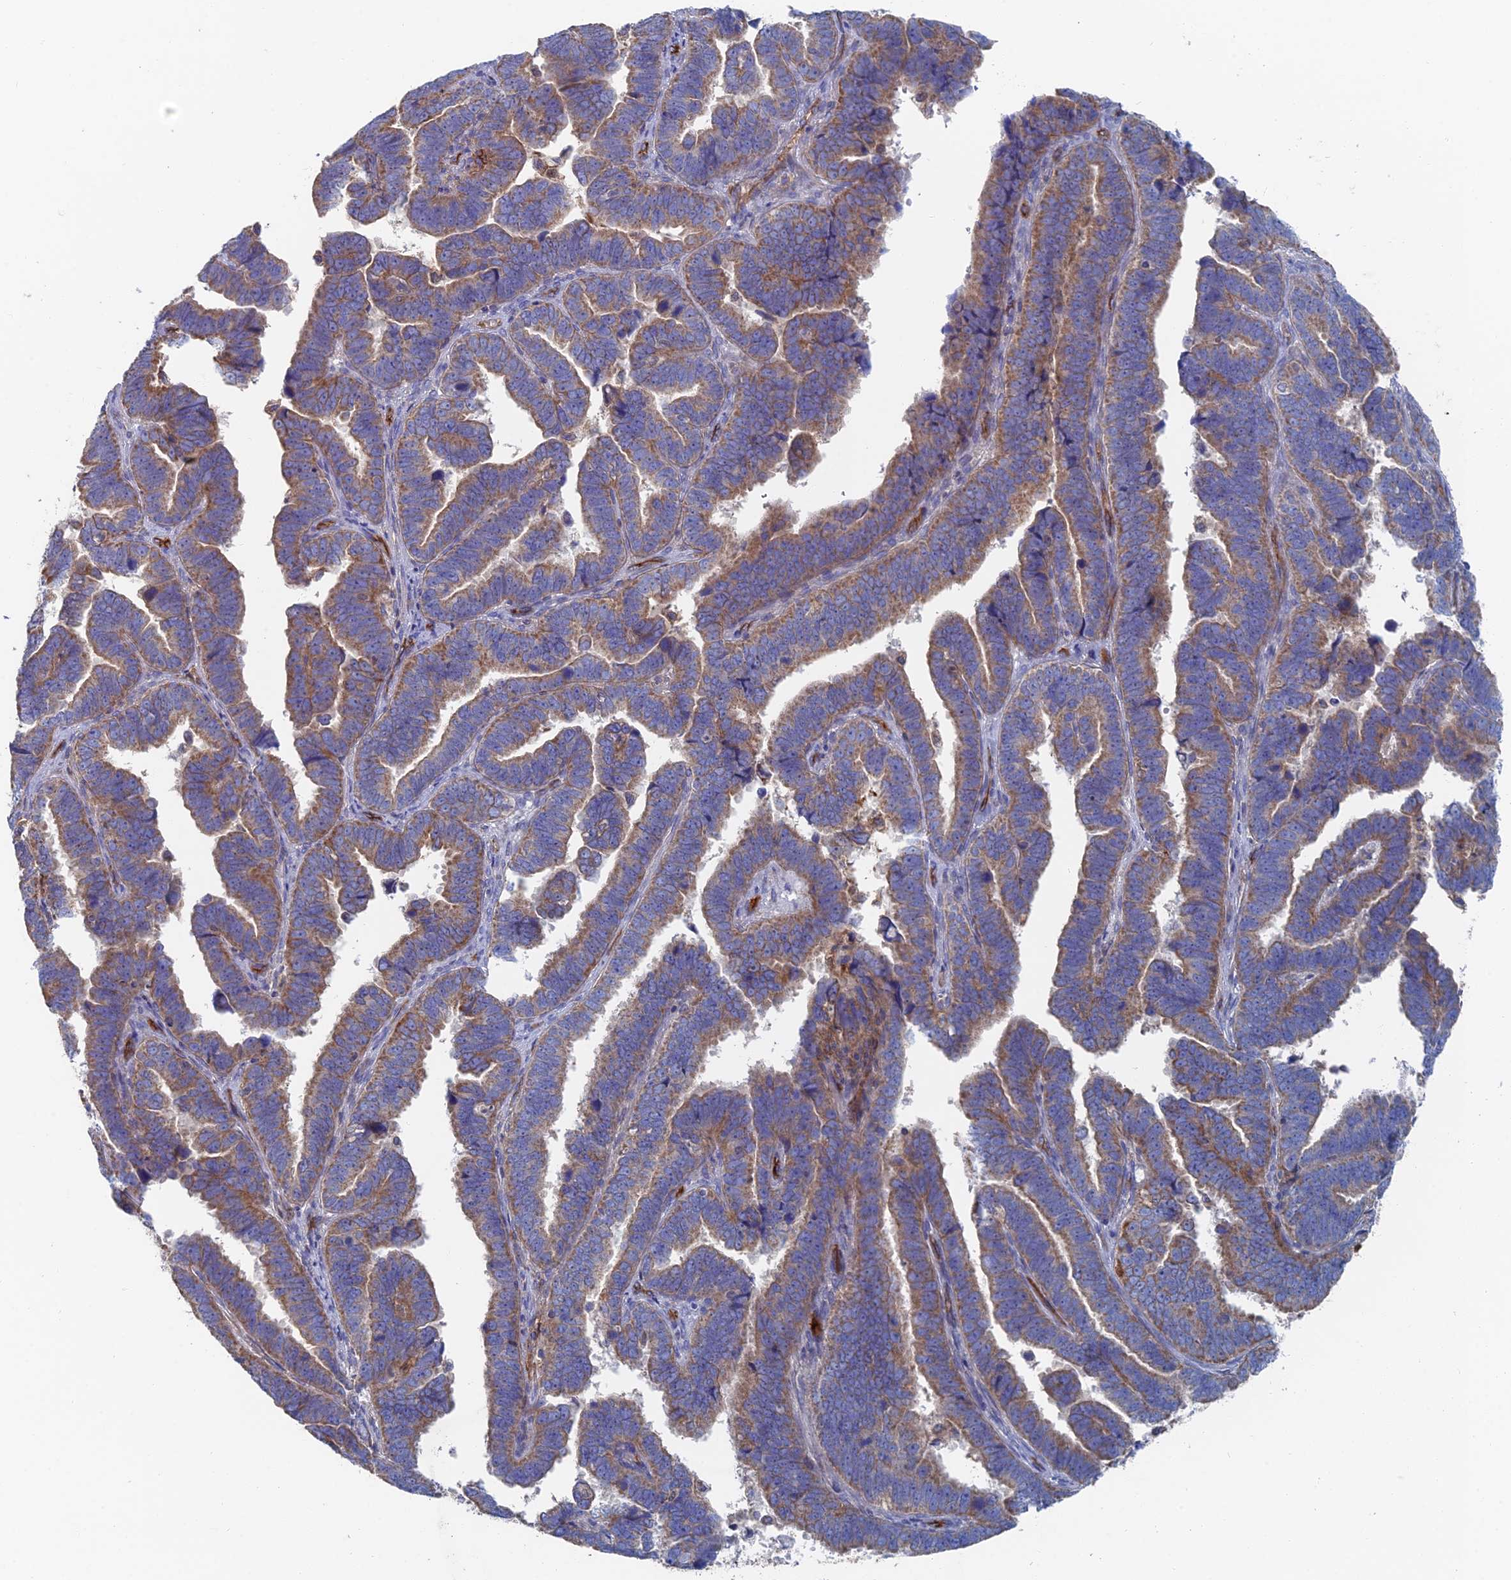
{"staining": {"intensity": "moderate", "quantity": ">75%", "location": "cytoplasmic/membranous"}, "tissue": "endometrial cancer", "cell_type": "Tumor cells", "image_type": "cancer", "snomed": [{"axis": "morphology", "description": "Adenocarcinoma, NOS"}, {"axis": "topography", "description": "Endometrium"}], "caption": "The histopathology image reveals staining of endometrial cancer, revealing moderate cytoplasmic/membranous protein positivity (brown color) within tumor cells.", "gene": "SNX11", "patient": {"sex": "female", "age": 75}}